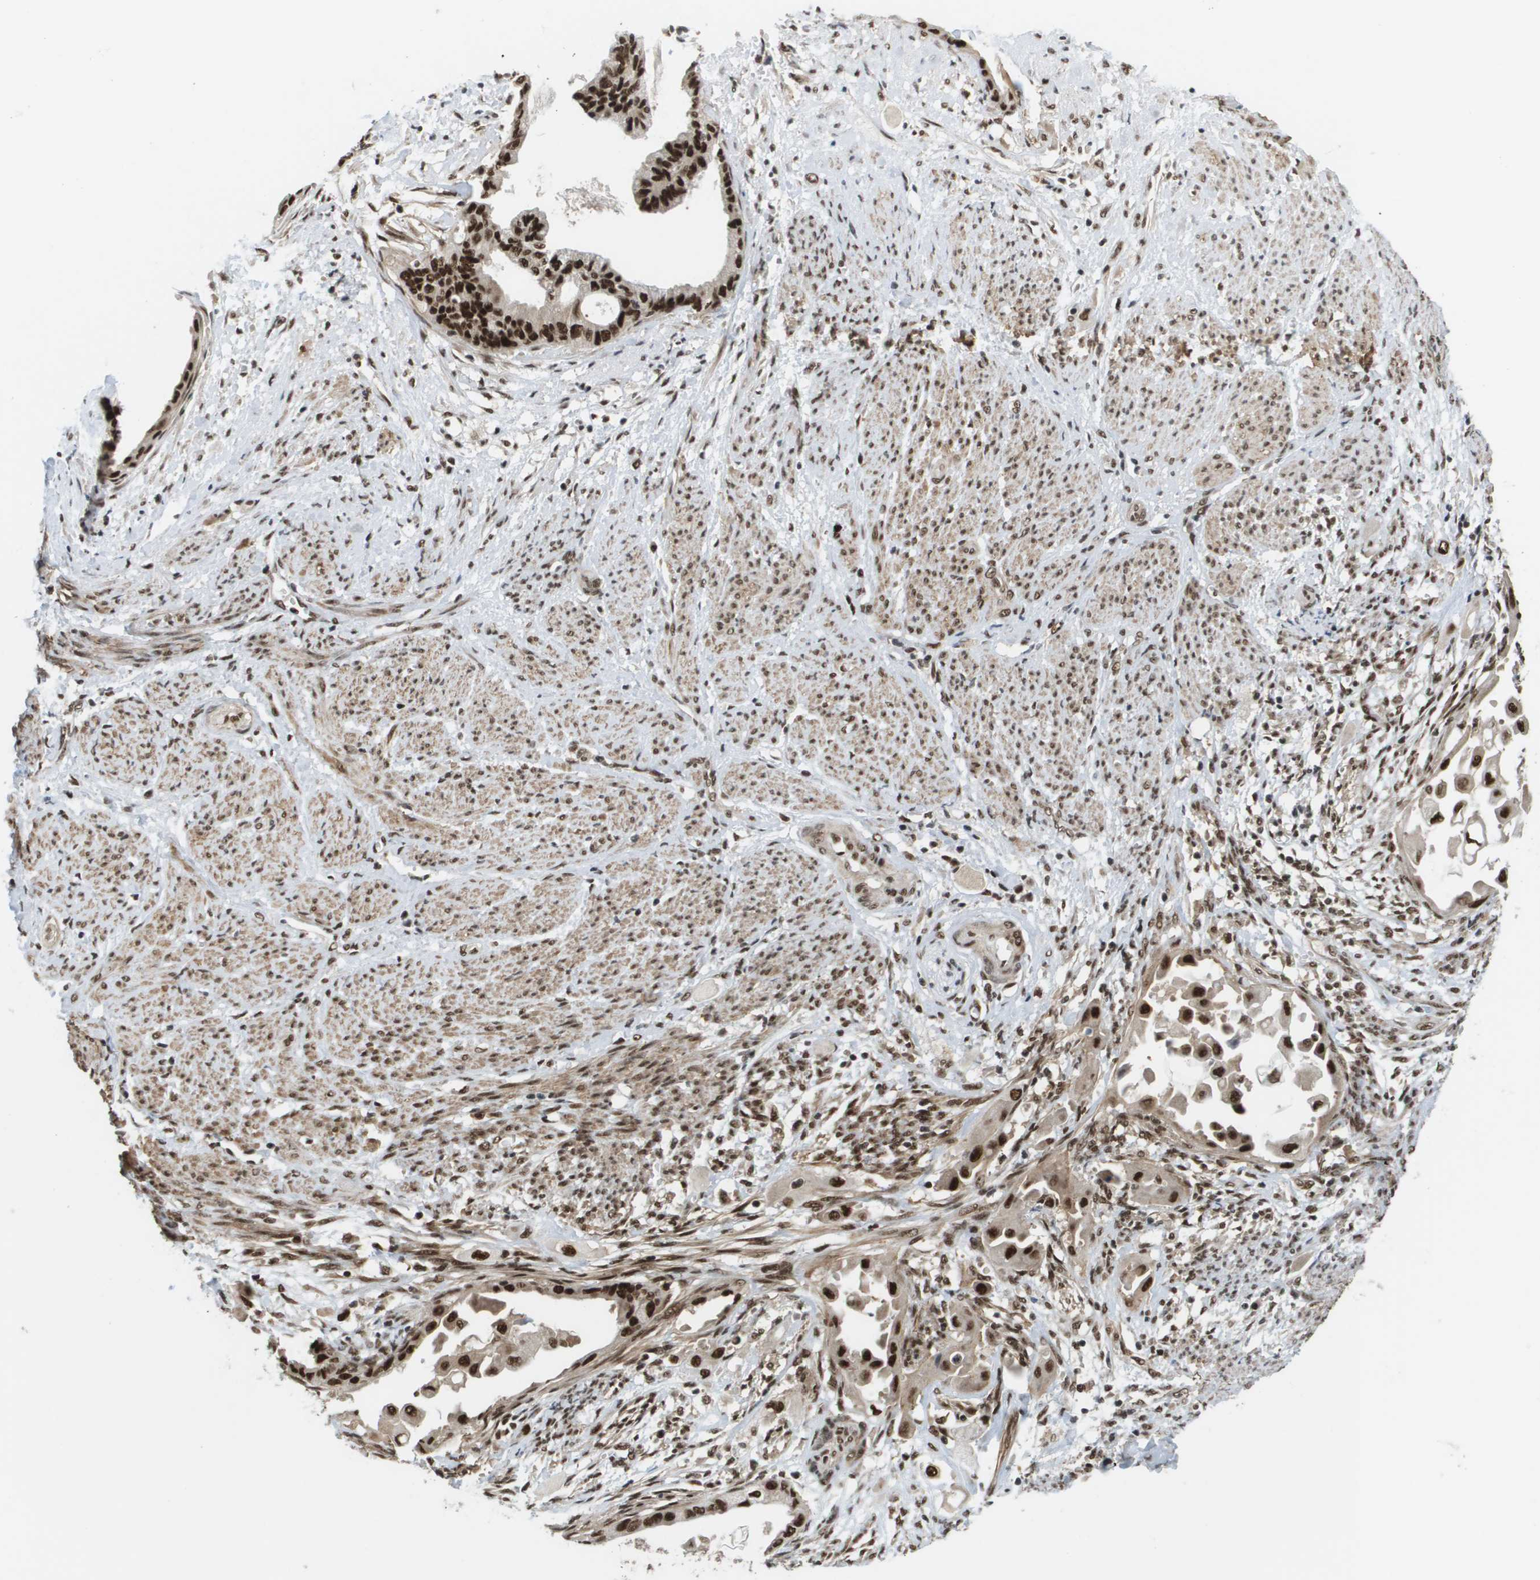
{"staining": {"intensity": "strong", "quantity": ">75%", "location": "nuclear"}, "tissue": "cervical cancer", "cell_type": "Tumor cells", "image_type": "cancer", "snomed": [{"axis": "morphology", "description": "Normal tissue, NOS"}, {"axis": "morphology", "description": "Adenocarcinoma, NOS"}, {"axis": "topography", "description": "Cervix"}, {"axis": "topography", "description": "Endometrium"}], "caption": "This histopathology image shows immunohistochemistry (IHC) staining of cervical adenocarcinoma, with high strong nuclear staining in about >75% of tumor cells.", "gene": "PRCC", "patient": {"sex": "female", "age": 86}}